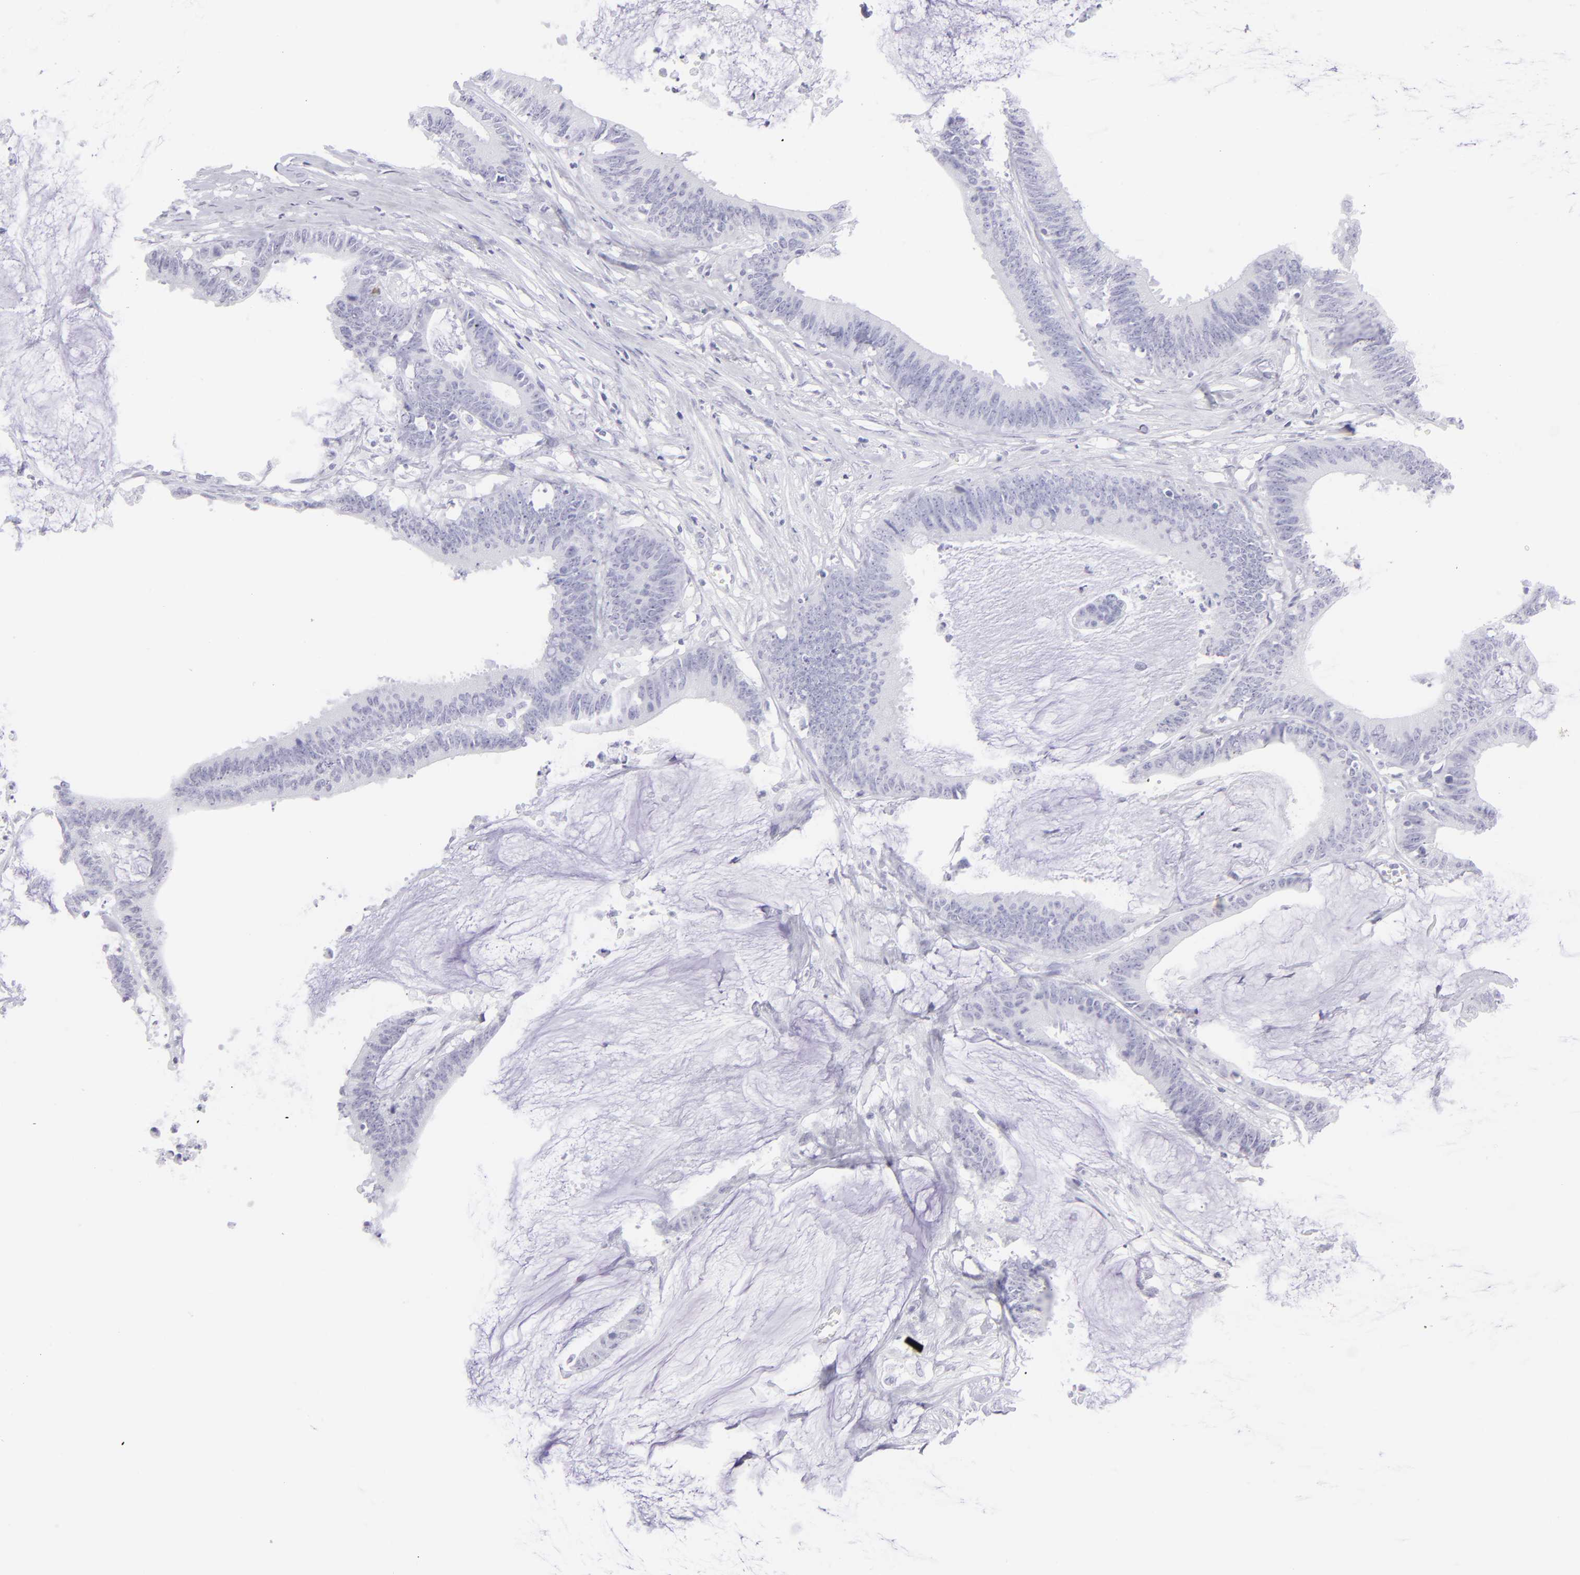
{"staining": {"intensity": "negative", "quantity": "none", "location": "none"}, "tissue": "colorectal cancer", "cell_type": "Tumor cells", "image_type": "cancer", "snomed": [{"axis": "morphology", "description": "Adenocarcinoma, NOS"}, {"axis": "topography", "description": "Rectum"}], "caption": "Immunohistochemistry of human colorectal cancer exhibits no expression in tumor cells. (DAB (3,3'-diaminobenzidine) immunohistochemistry (IHC), high magnification).", "gene": "SLC1A3", "patient": {"sex": "female", "age": 66}}